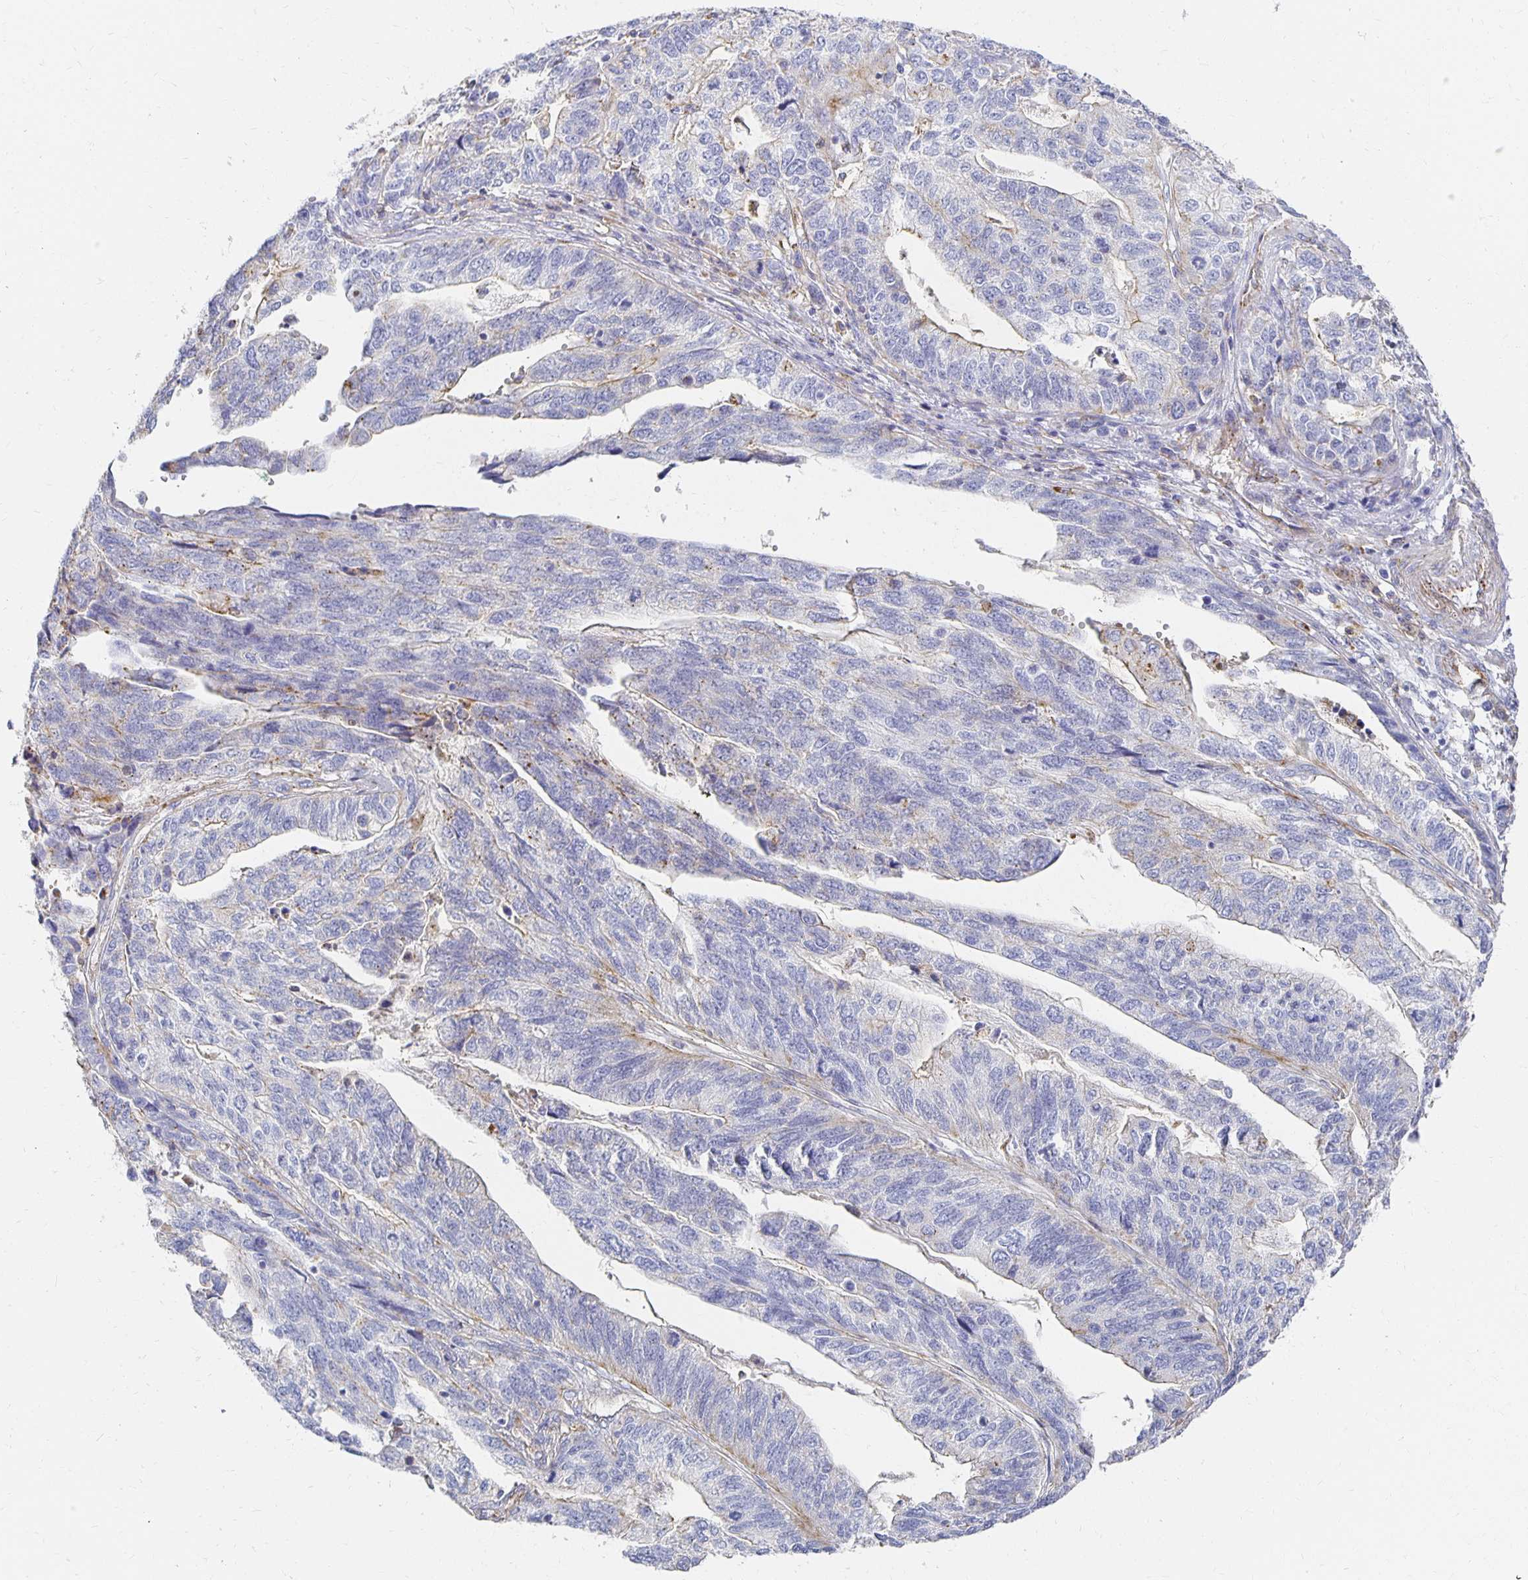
{"staining": {"intensity": "moderate", "quantity": "<25%", "location": "cytoplasmic/membranous"}, "tissue": "stomach cancer", "cell_type": "Tumor cells", "image_type": "cancer", "snomed": [{"axis": "morphology", "description": "Adenocarcinoma, NOS"}, {"axis": "topography", "description": "Stomach, upper"}], "caption": "A brown stain labels moderate cytoplasmic/membranous positivity of a protein in stomach cancer (adenocarcinoma) tumor cells.", "gene": "TAAR1", "patient": {"sex": "female", "age": 67}}